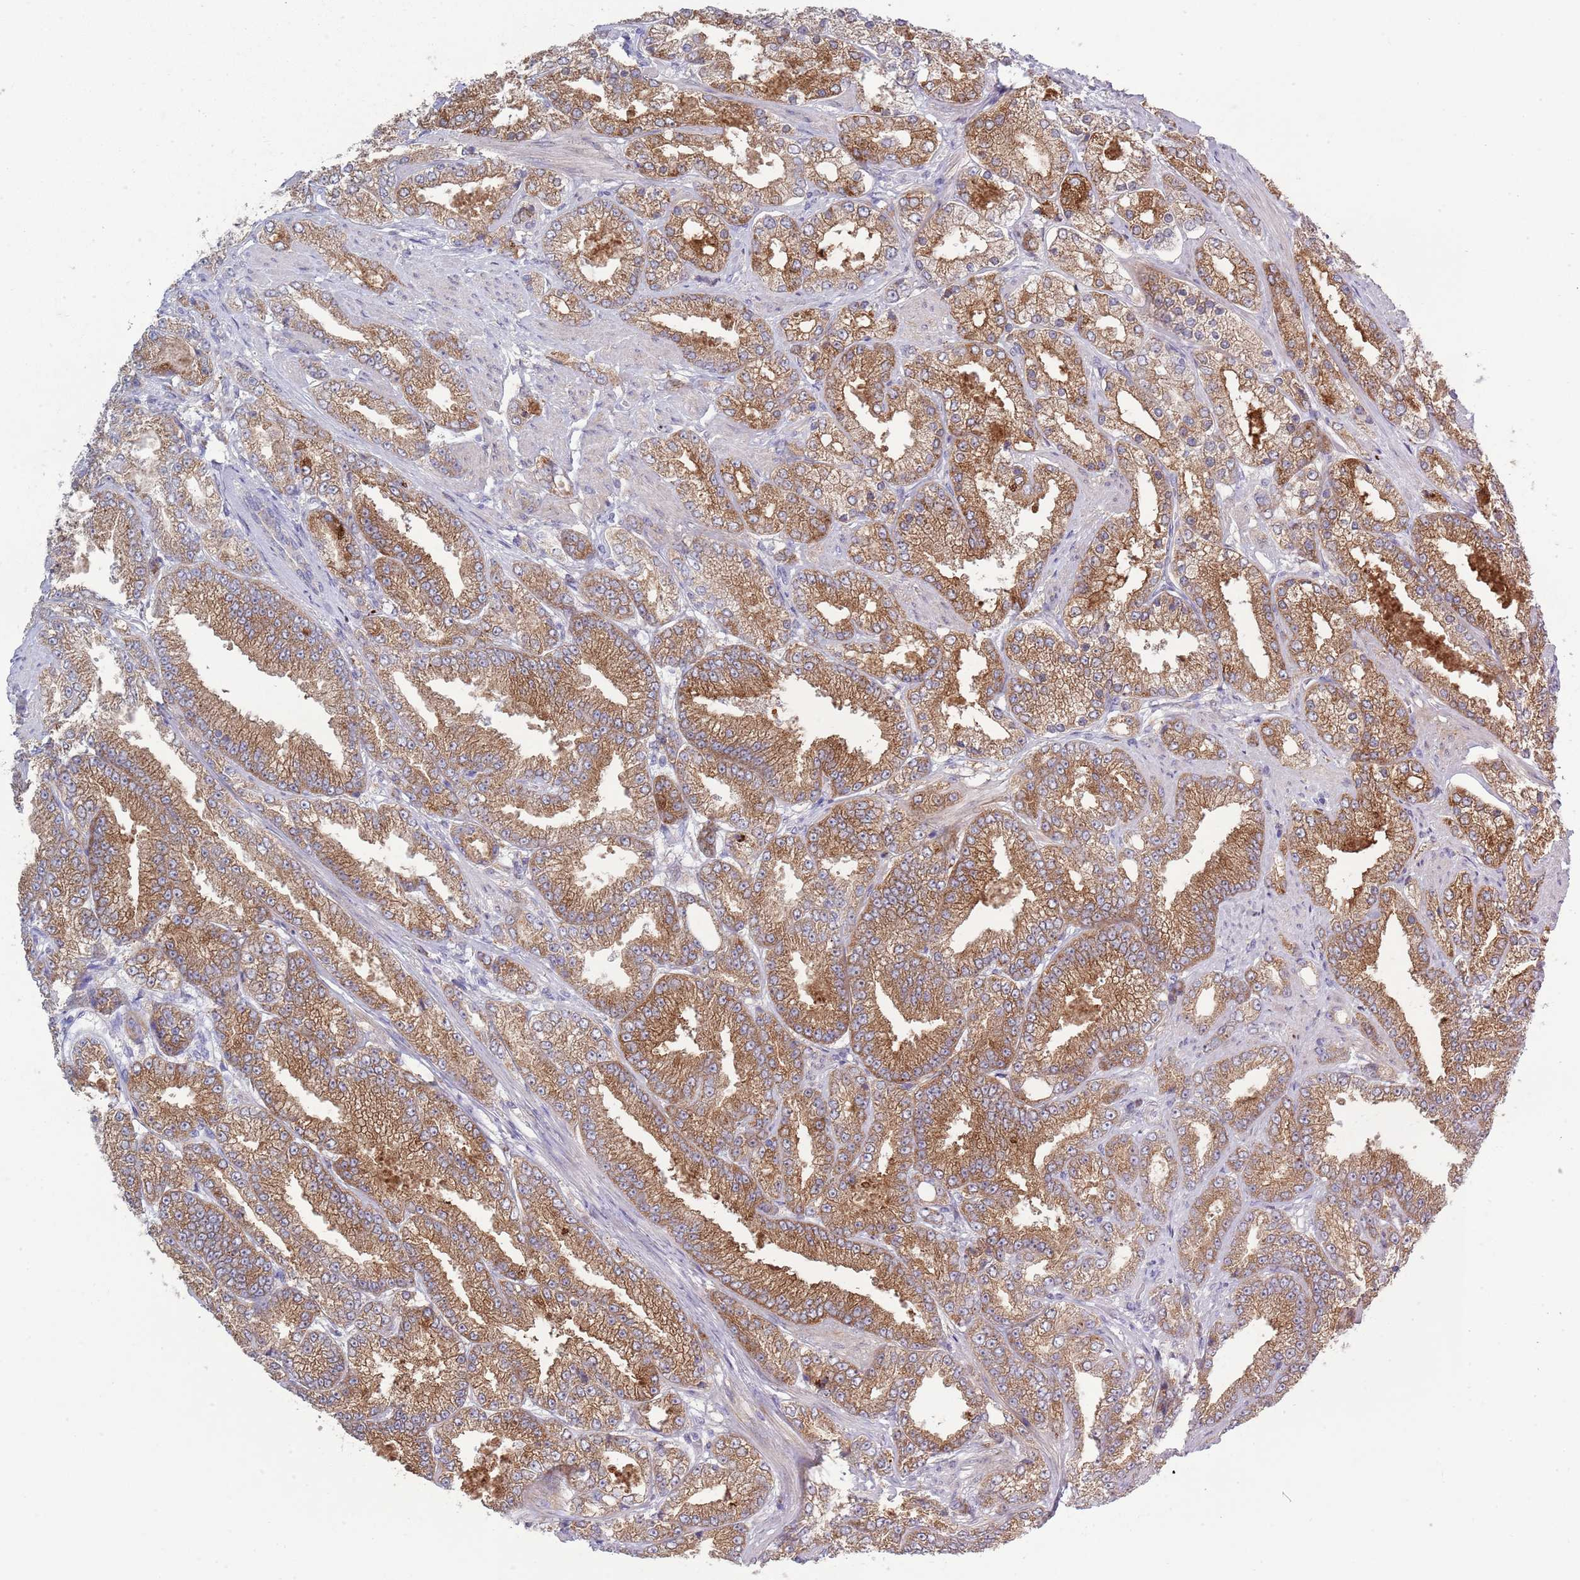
{"staining": {"intensity": "moderate", "quantity": ">75%", "location": "cytoplasmic/membranous"}, "tissue": "prostate cancer", "cell_type": "Tumor cells", "image_type": "cancer", "snomed": [{"axis": "morphology", "description": "Adenocarcinoma, High grade"}, {"axis": "topography", "description": "Prostate"}], "caption": "Human prostate cancer (high-grade adenocarcinoma) stained with a protein marker reveals moderate staining in tumor cells.", "gene": "ACSBG1", "patient": {"sex": "male", "age": 68}}